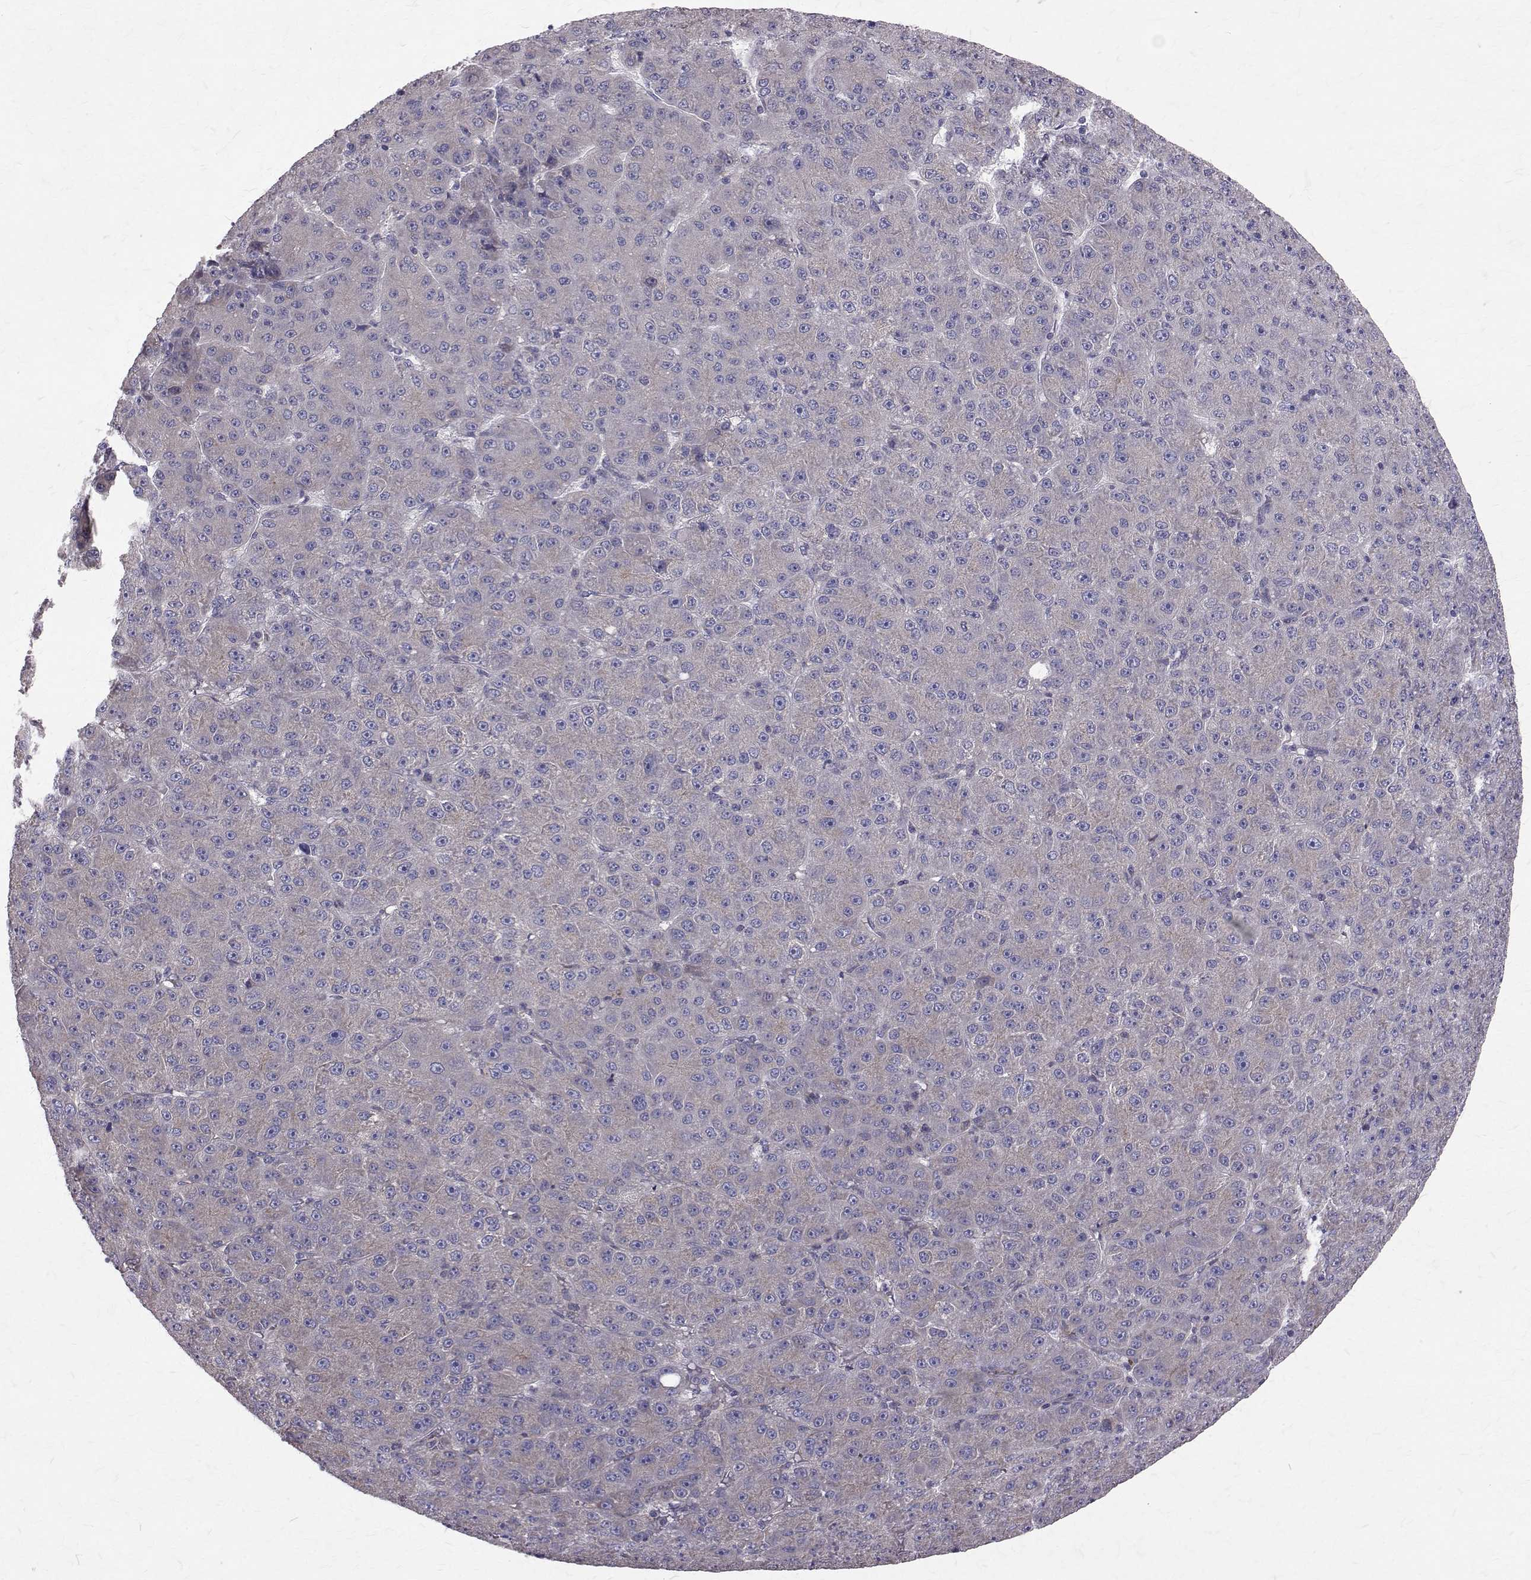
{"staining": {"intensity": "negative", "quantity": "none", "location": "none"}, "tissue": "liver cancer", "cell_type": "Tumor cells", "image_type": "cancer", "snomed": [{"axis": "morphology", "description": "Carcinoma, Hepatocellular, NOS"}, {"axis": "topography", "description": "Liver"}], "caption": "Immunohistochemistry histopathology image of neoplastic tissue: human liver cancer stained with DAB exhibits no significant protein positivity in tumor cells.", "gene": "ARFGAP1", "patient": {"sex": "male", "age": 67}}